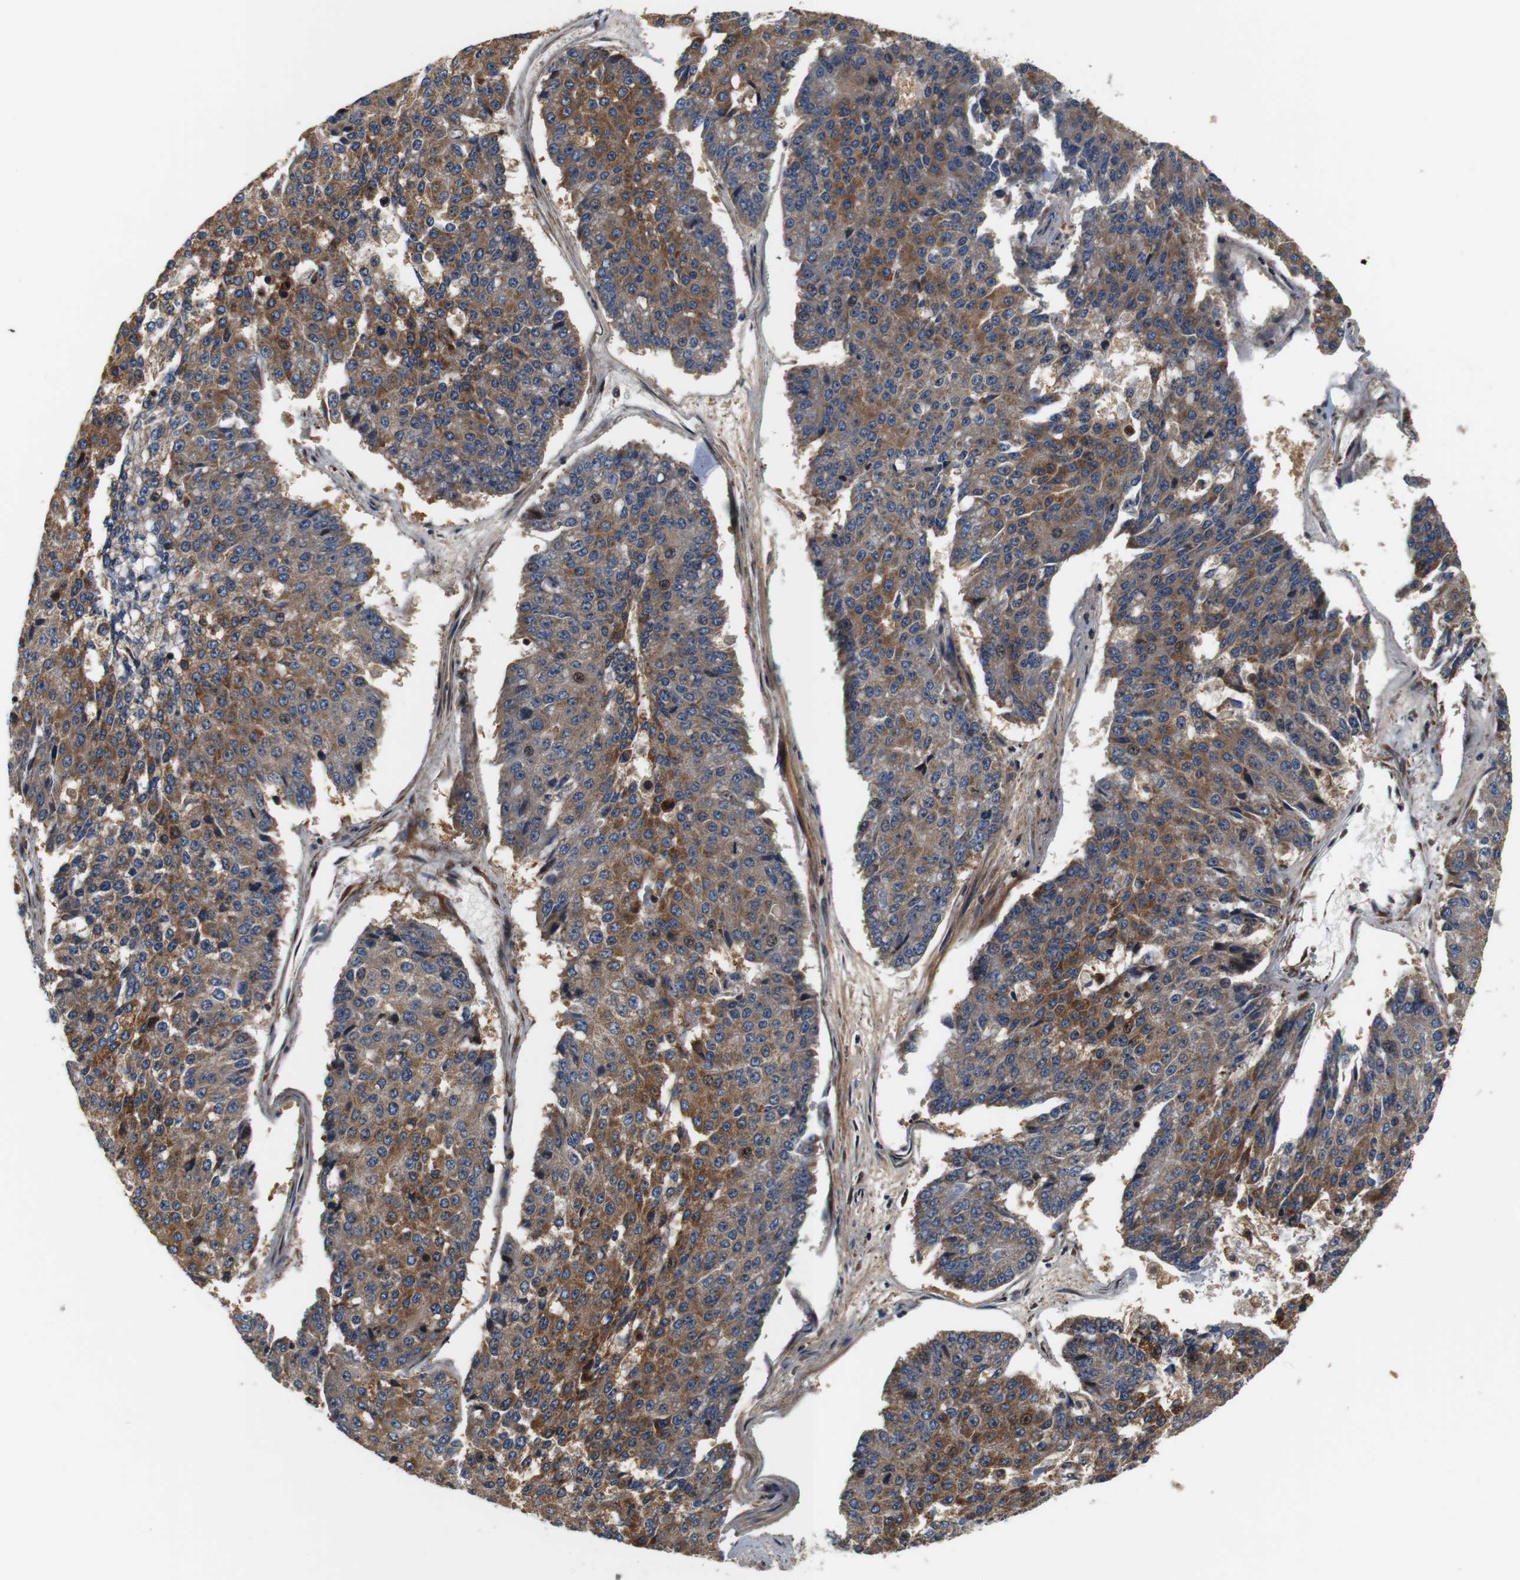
{"staining": {"intensity": "moderate", "quantity": ">75%", "location": "cytoplasmic/membranous"}, "tissue": "pancreatic cancer", "cell_type": "Tumor cells", "image_type": "cancer", "snomed": [{"axis": "morphology", "description": "Adenocarcinoma, NOS"}, {"axis": "topography", "description": "Pancreas"}], "caption": "Immunohistochemical staining of adenocarcinoma (pancreatic) shows medium levels of moderate cytoplasmic/membranous expression in about >75% of tumor cells.", "gene": "LRP4", "patient": {"sex": "male", "age": 50}}